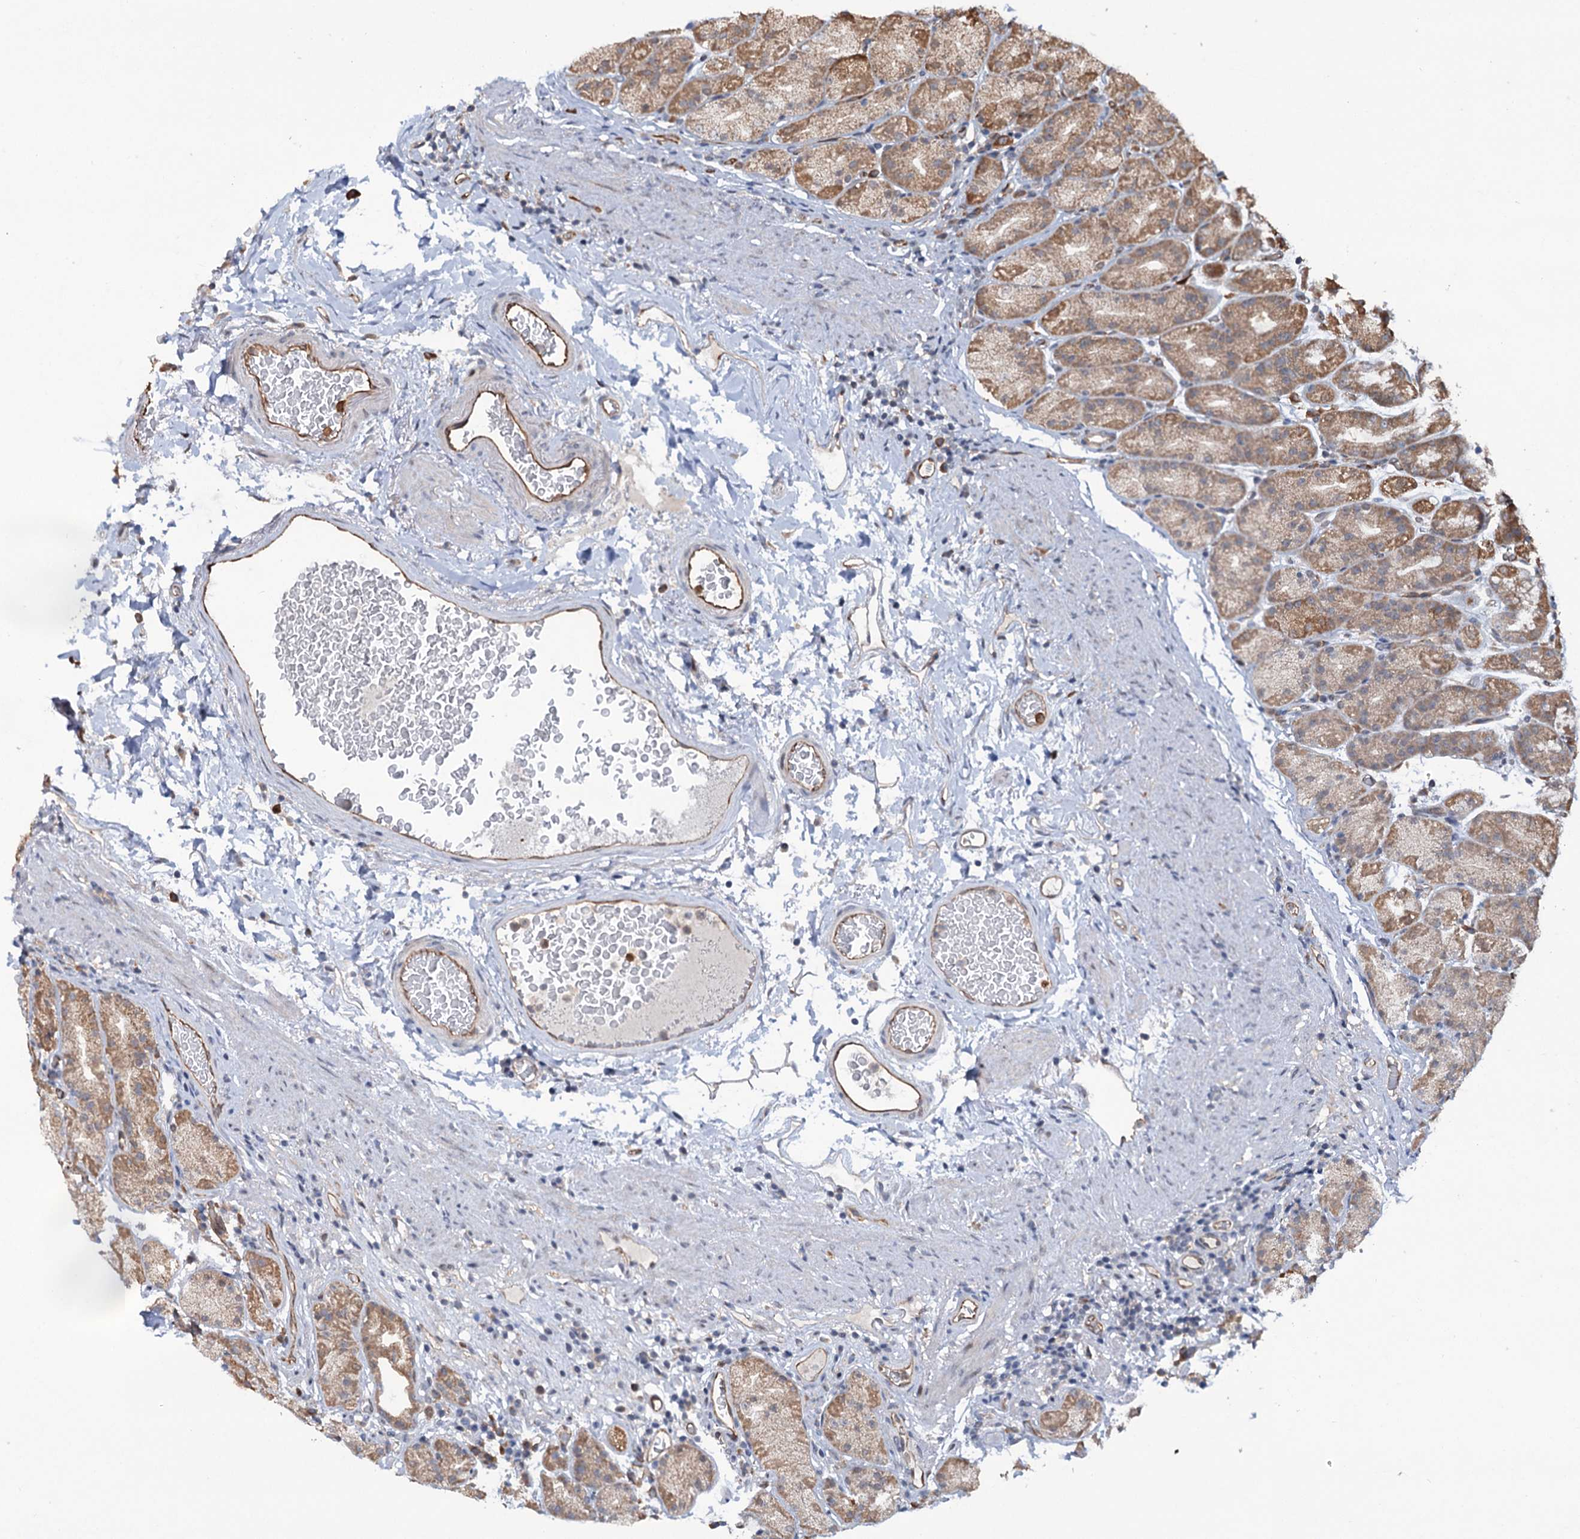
{"staining": {"intensity": "moderate", "quantity": "25%-75%", "location": "cytoplasmic/membranous,nuclear"}, "tissue": "stomach", "cell_type": "Glandular cells", "image_type": "normal", "snomed": [{"axis": "morphology", "description": "Normal tissue, NOS"}, {"axis": "topography", "description": "Stomach, upper"}], "caption": "Protein expression analysis of normal human stomach reveals moderate cytoplasmic/membranous,nuclear positivity in about 25%-75% of glandular cells. (DAB IHC with brightfield microscopy, high magnification).", "gene": "NCAPD2", "patient": {"sex": "male", "age": 68}}